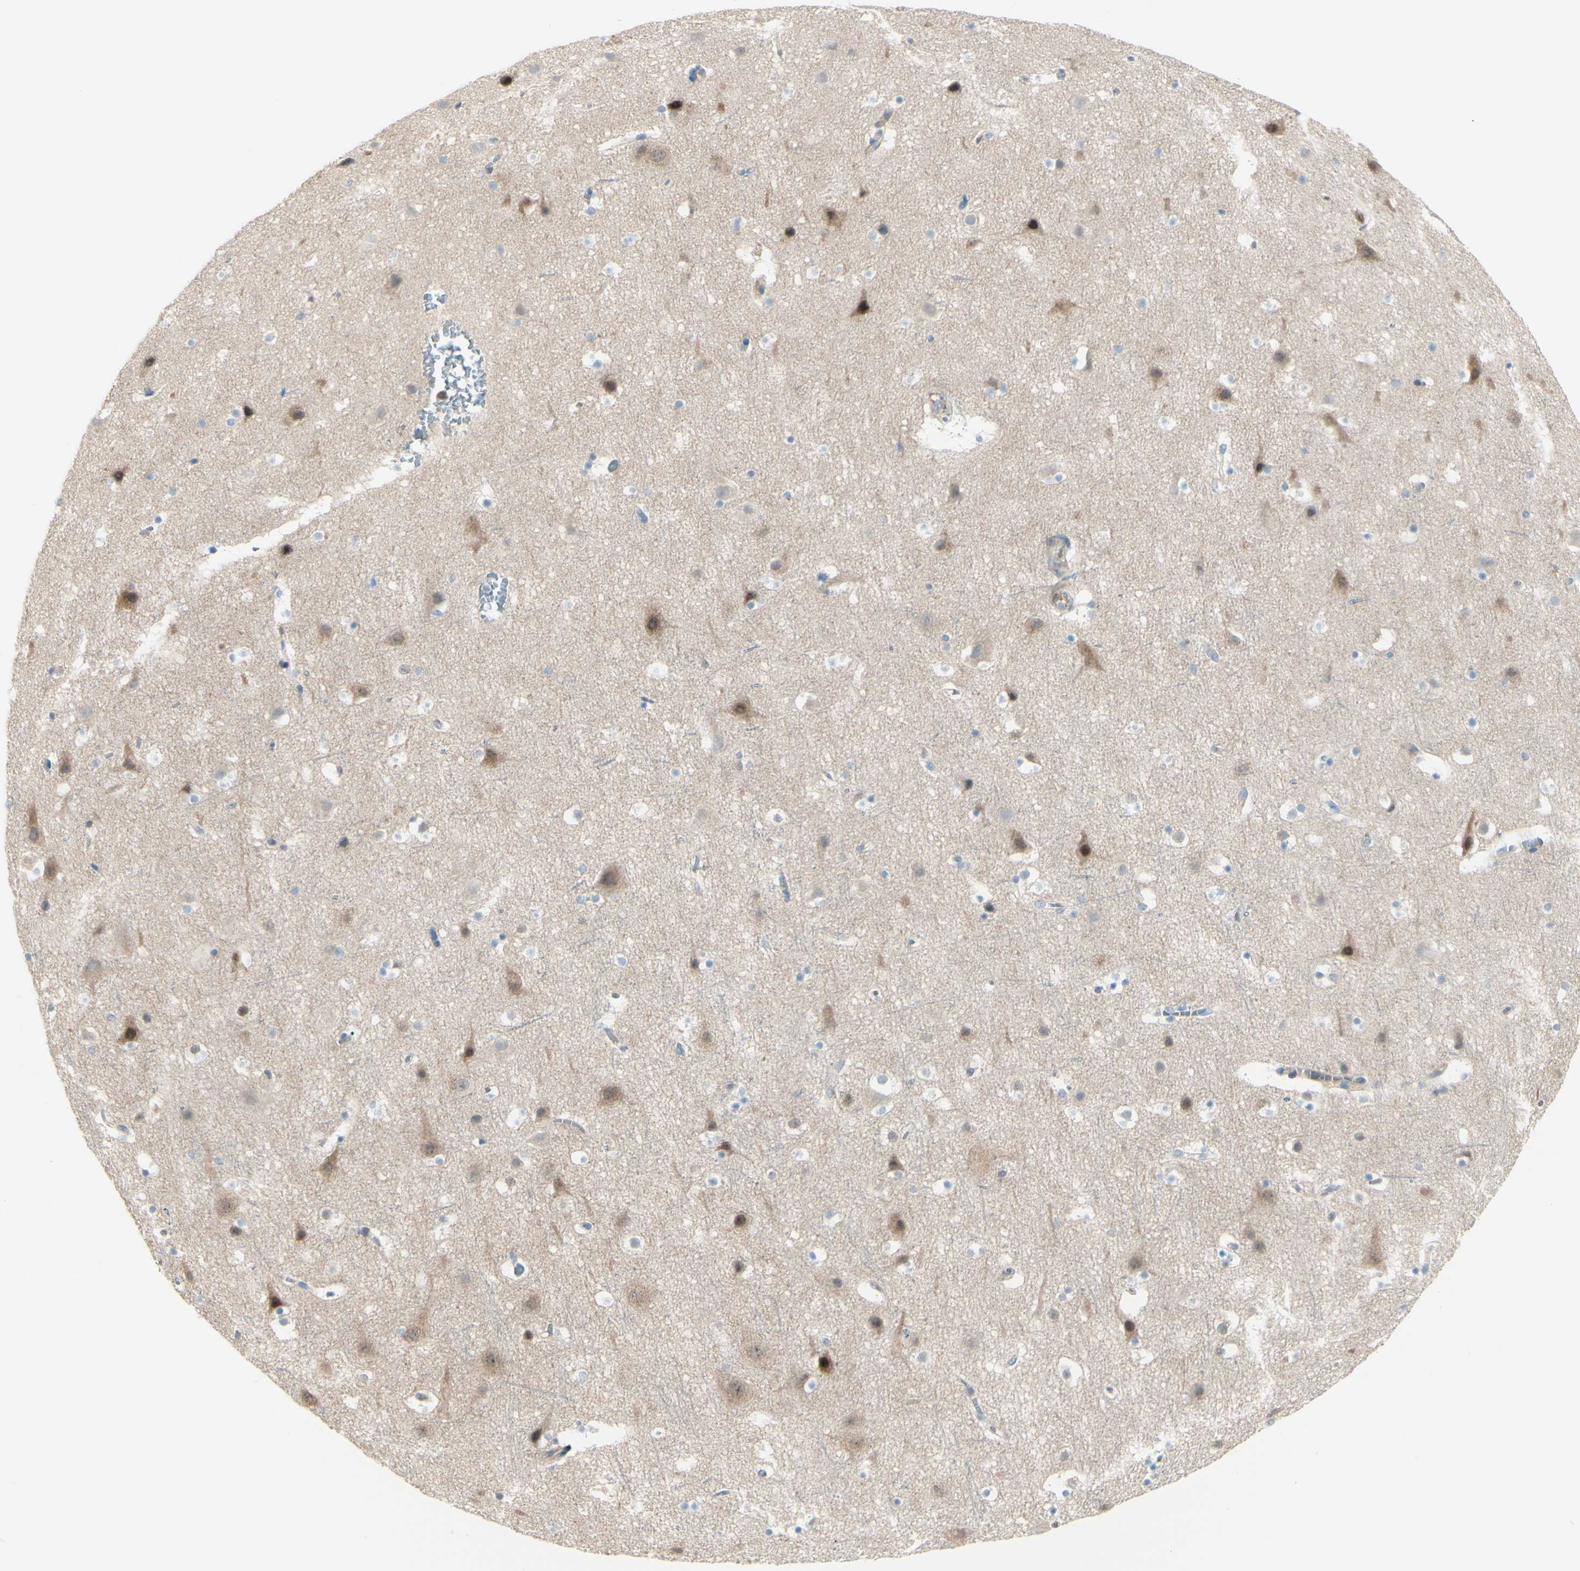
{"staining": {"intensity": "weak", "quantity": ">75%", "location": "cytoplasmic/membranous"}, "tissue": "cerebral cortex", "cell_type": "Endothelial cells", "image_type": "normal", "snomed": [{"axis": "morphology", "description": "Normal tissue, NOS"}, {"axis": "topography", "description": "Cerebral cortex"}], "caption": "High-power microscopy captured an immunohistochemistry micrograph of normal cerebral cortex, revealing weak cytoplasmic/membranous expression in about >75% of endothelial cells.", "gene": "LMTK2", "patient": {"sex": "male", "age": 45}}